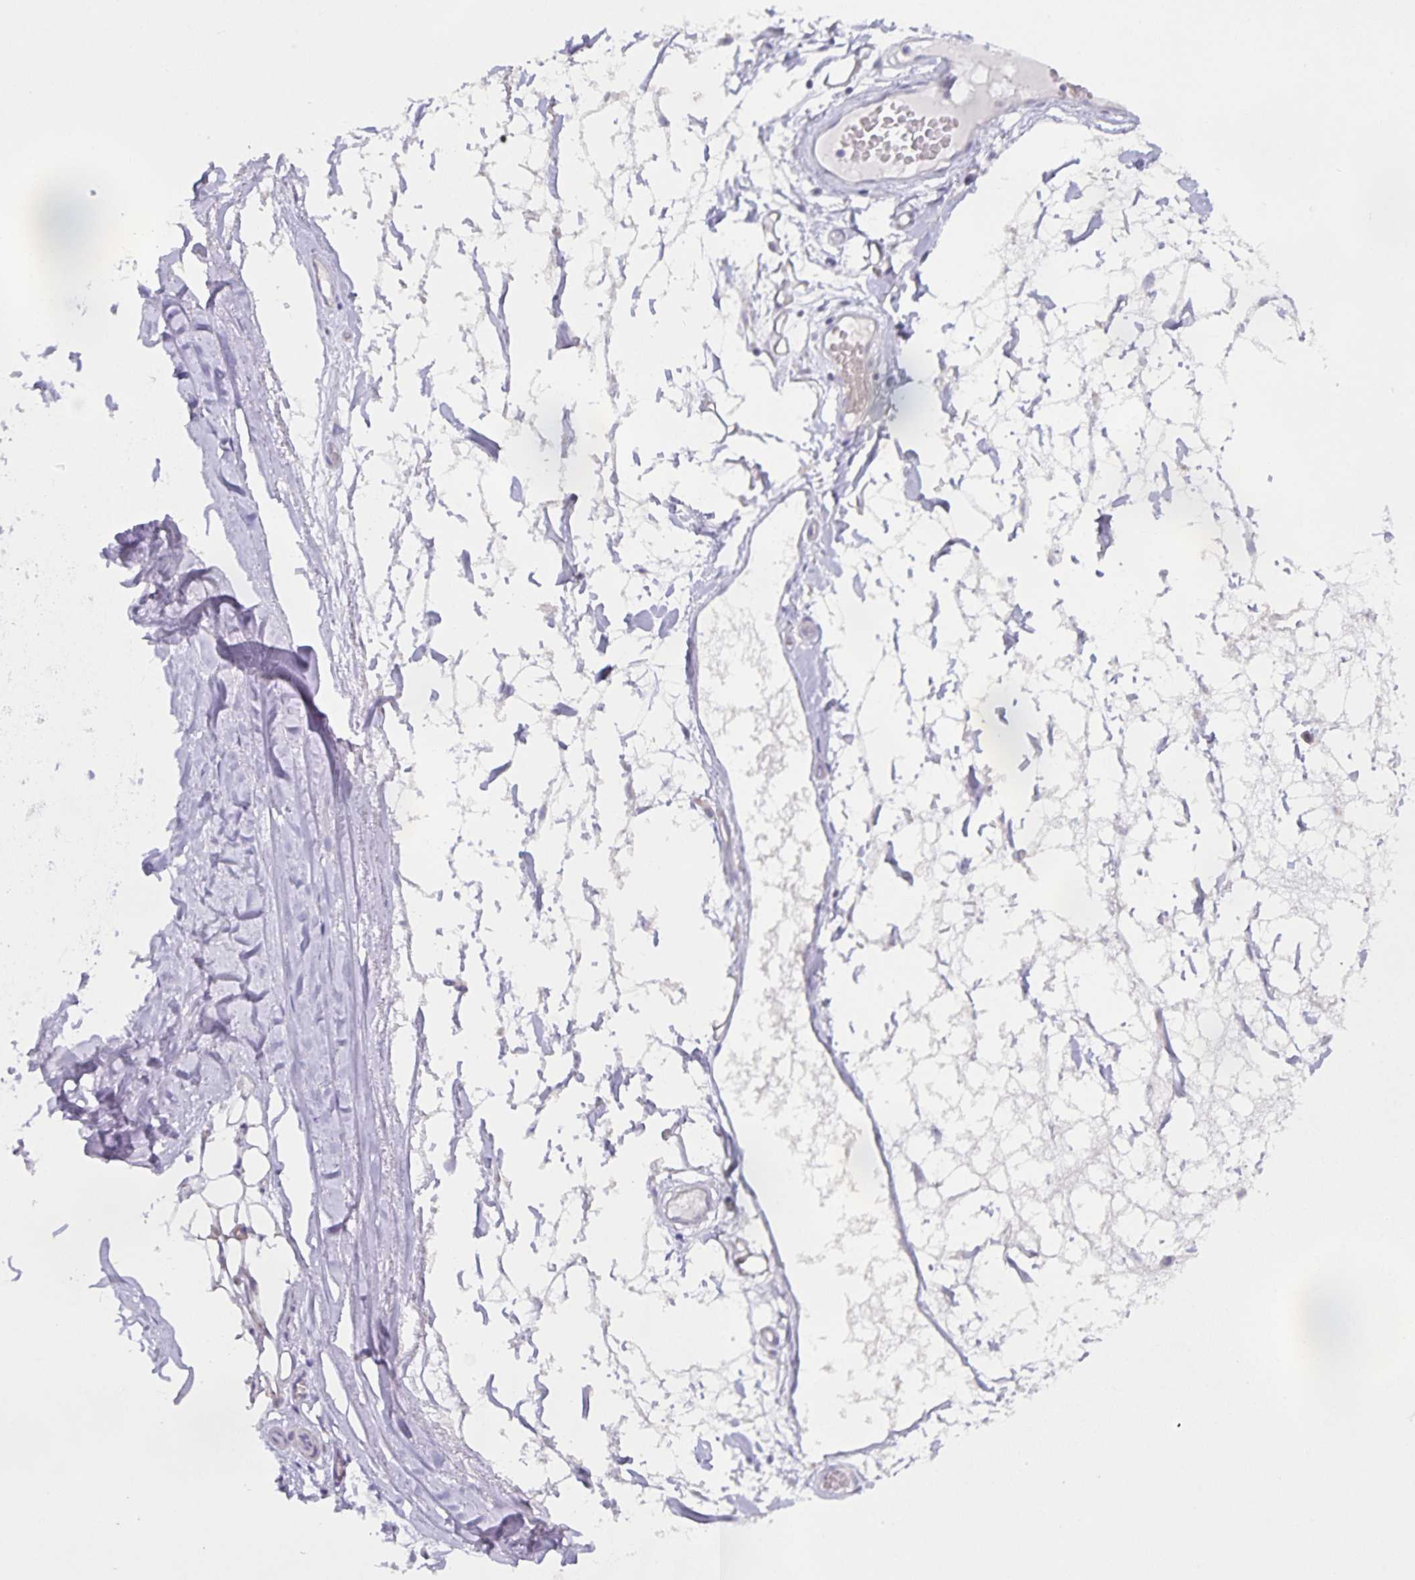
{"staining": {"intensity": "negative", "quantity": "none", "location": "none"}, "tissue": "adipose tissue", "cell_type": "Adipocytes", "image_type": "normal", "snomed": [{"axis": "morphology", "description": "Normal tissue, NOS"}, {"axis": "topography", "description": "Lymph node"}, {"axis": "topography", "description": "Cartilage tissue"}, {"axis": "topography", "description": "Nasopharynx"}], "caption": "A micrograph of adipose tissue stained for a protein demonstrates no brown staining in adipocytes.", "gene": "CENPH", "patient": {"sex": "male", "age": 63}}